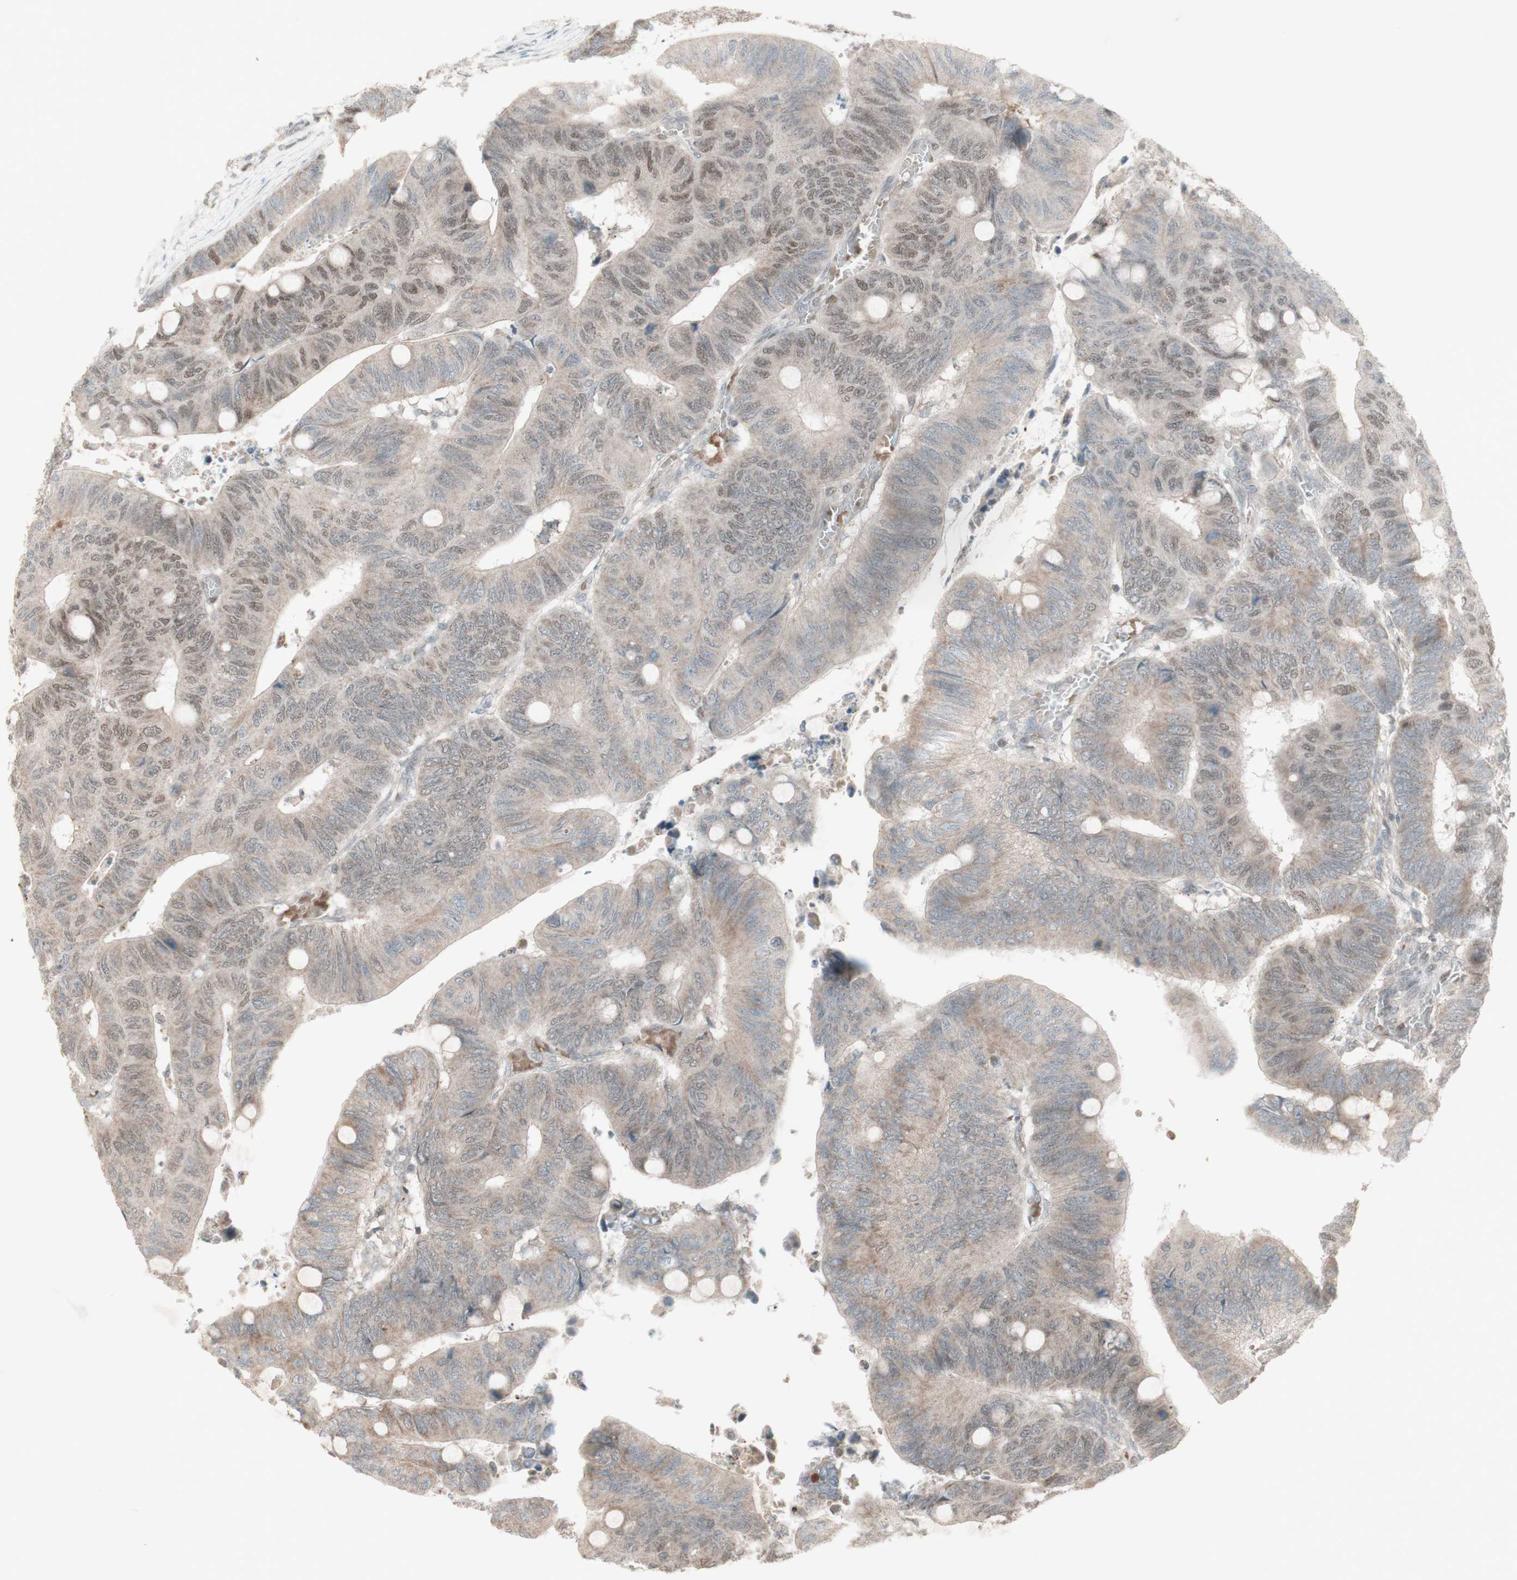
{"staining": {"intensity": "weak", "quantity": "25%-75%", "location": "cytoplasmic/membranous,nuclear"}, "tissue": "colorectal cancer", "cell_type": "Tumor cells", "image_type": "cancer", "snomed": [{"axis": "morphology", "description": "Normal tissue, NOS"}, {"axis": "morphology", "description": "Adenocarcinoma, NOS"}, {"axis": "topography", "description": "Rectum"}, {"axis": "topography", "description": "Peripheral nerve tissue"}], "caption": "Human colorectal cancer stained for a protein (brown) exhibits weak cytoplasmic/membranous and nuclear positive staining in approximately 25%-75% of tumor cells.", "gene": "MSH6", "patient": {"sex": "male", "age": 92}}